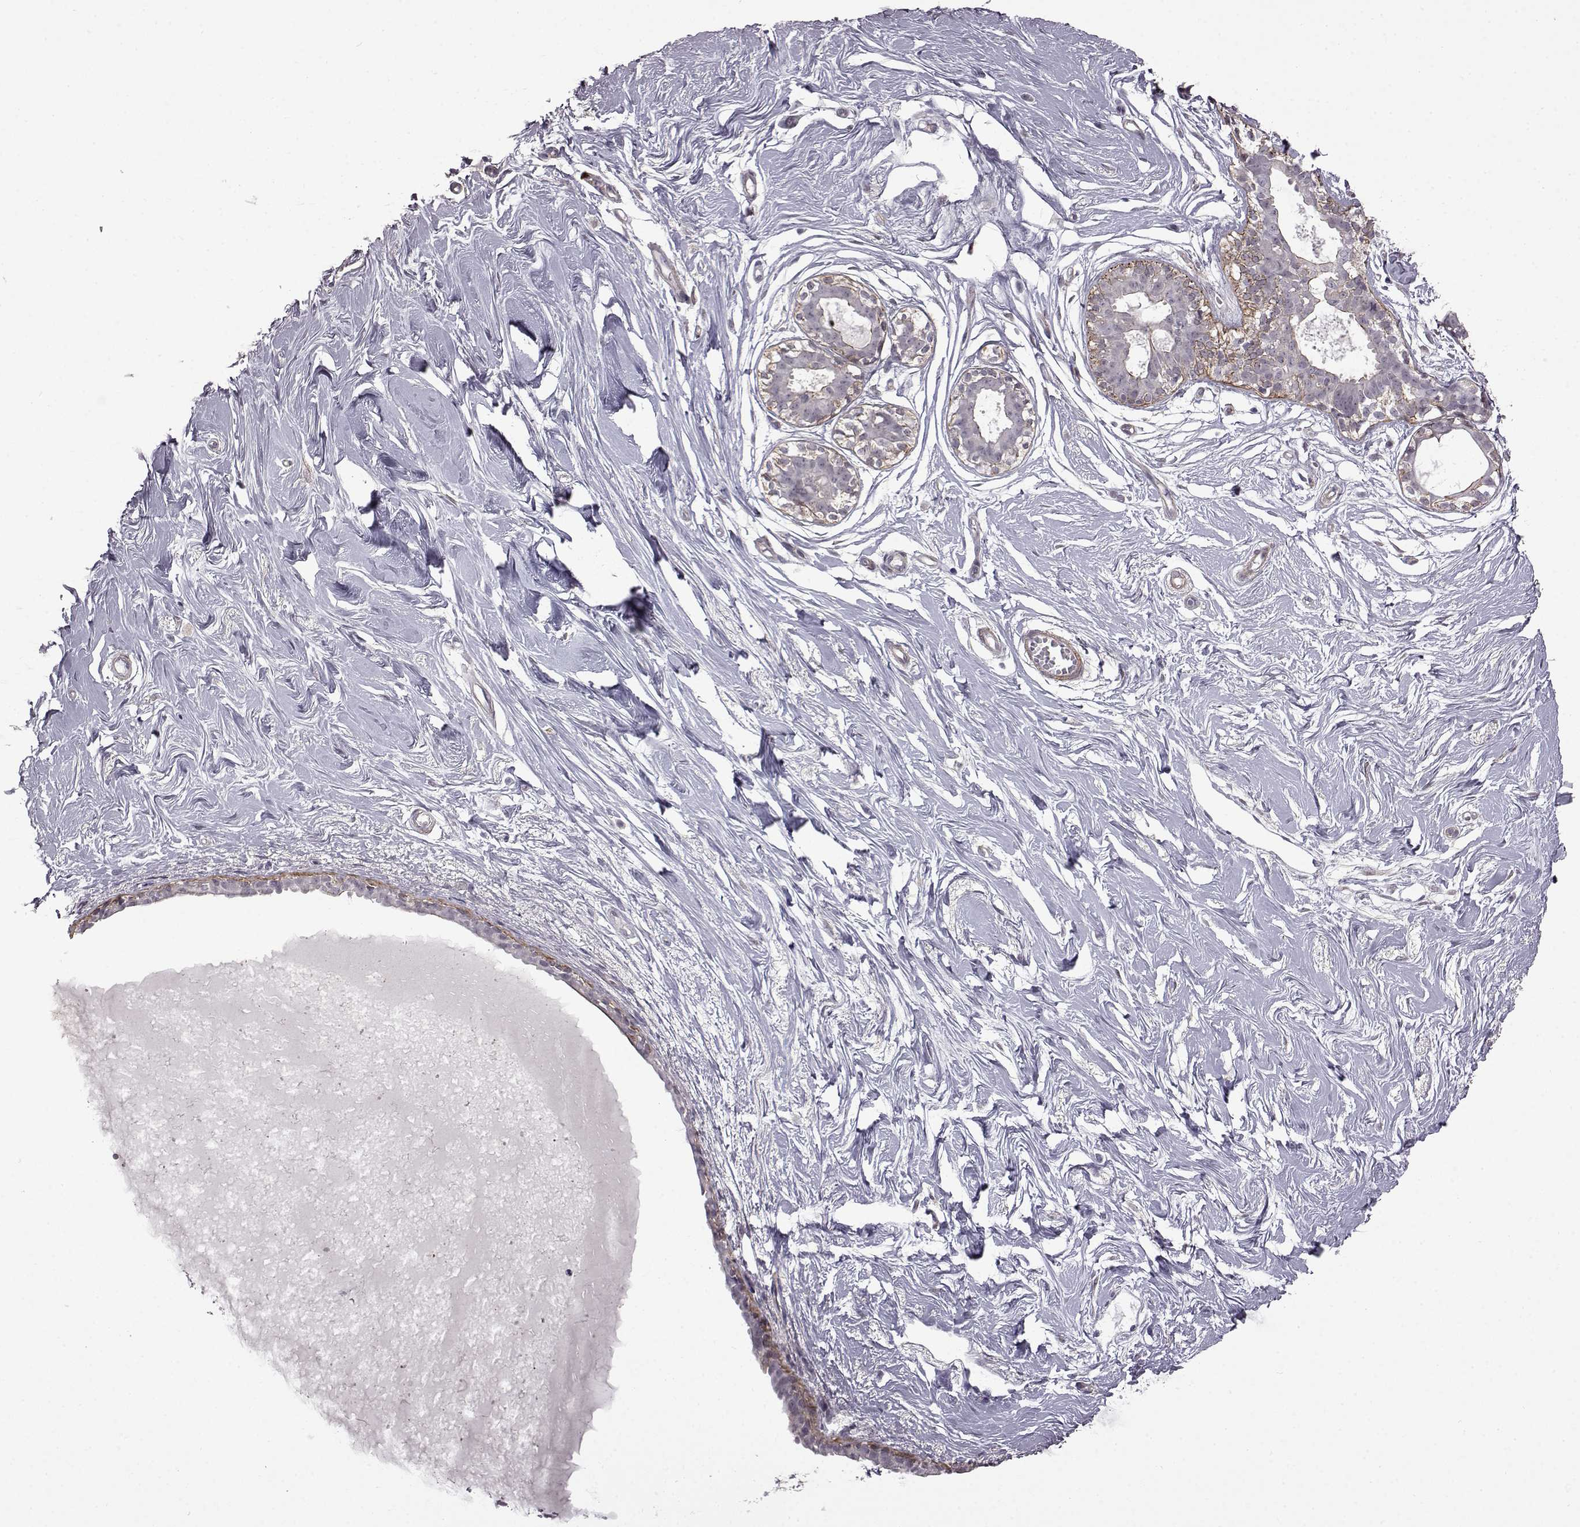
{"staining": {"intensity": "negative", "quantity": "none", "location": "none"}, "tissue": "breast", "cell_type": "Adipocytes", "image_type": "normal", "snomed": [{"axis": "morphology", "description": "Normal tissue, NOS"}, {"axis": "topography", "description": "Breast"}], "caption": "An immunohistochemistry image of unremarkable breast is shown. There is no staining in adipocytes of breast.", "gene": "SYNPO2", "patient": {"sex": "female", "age": 49}}